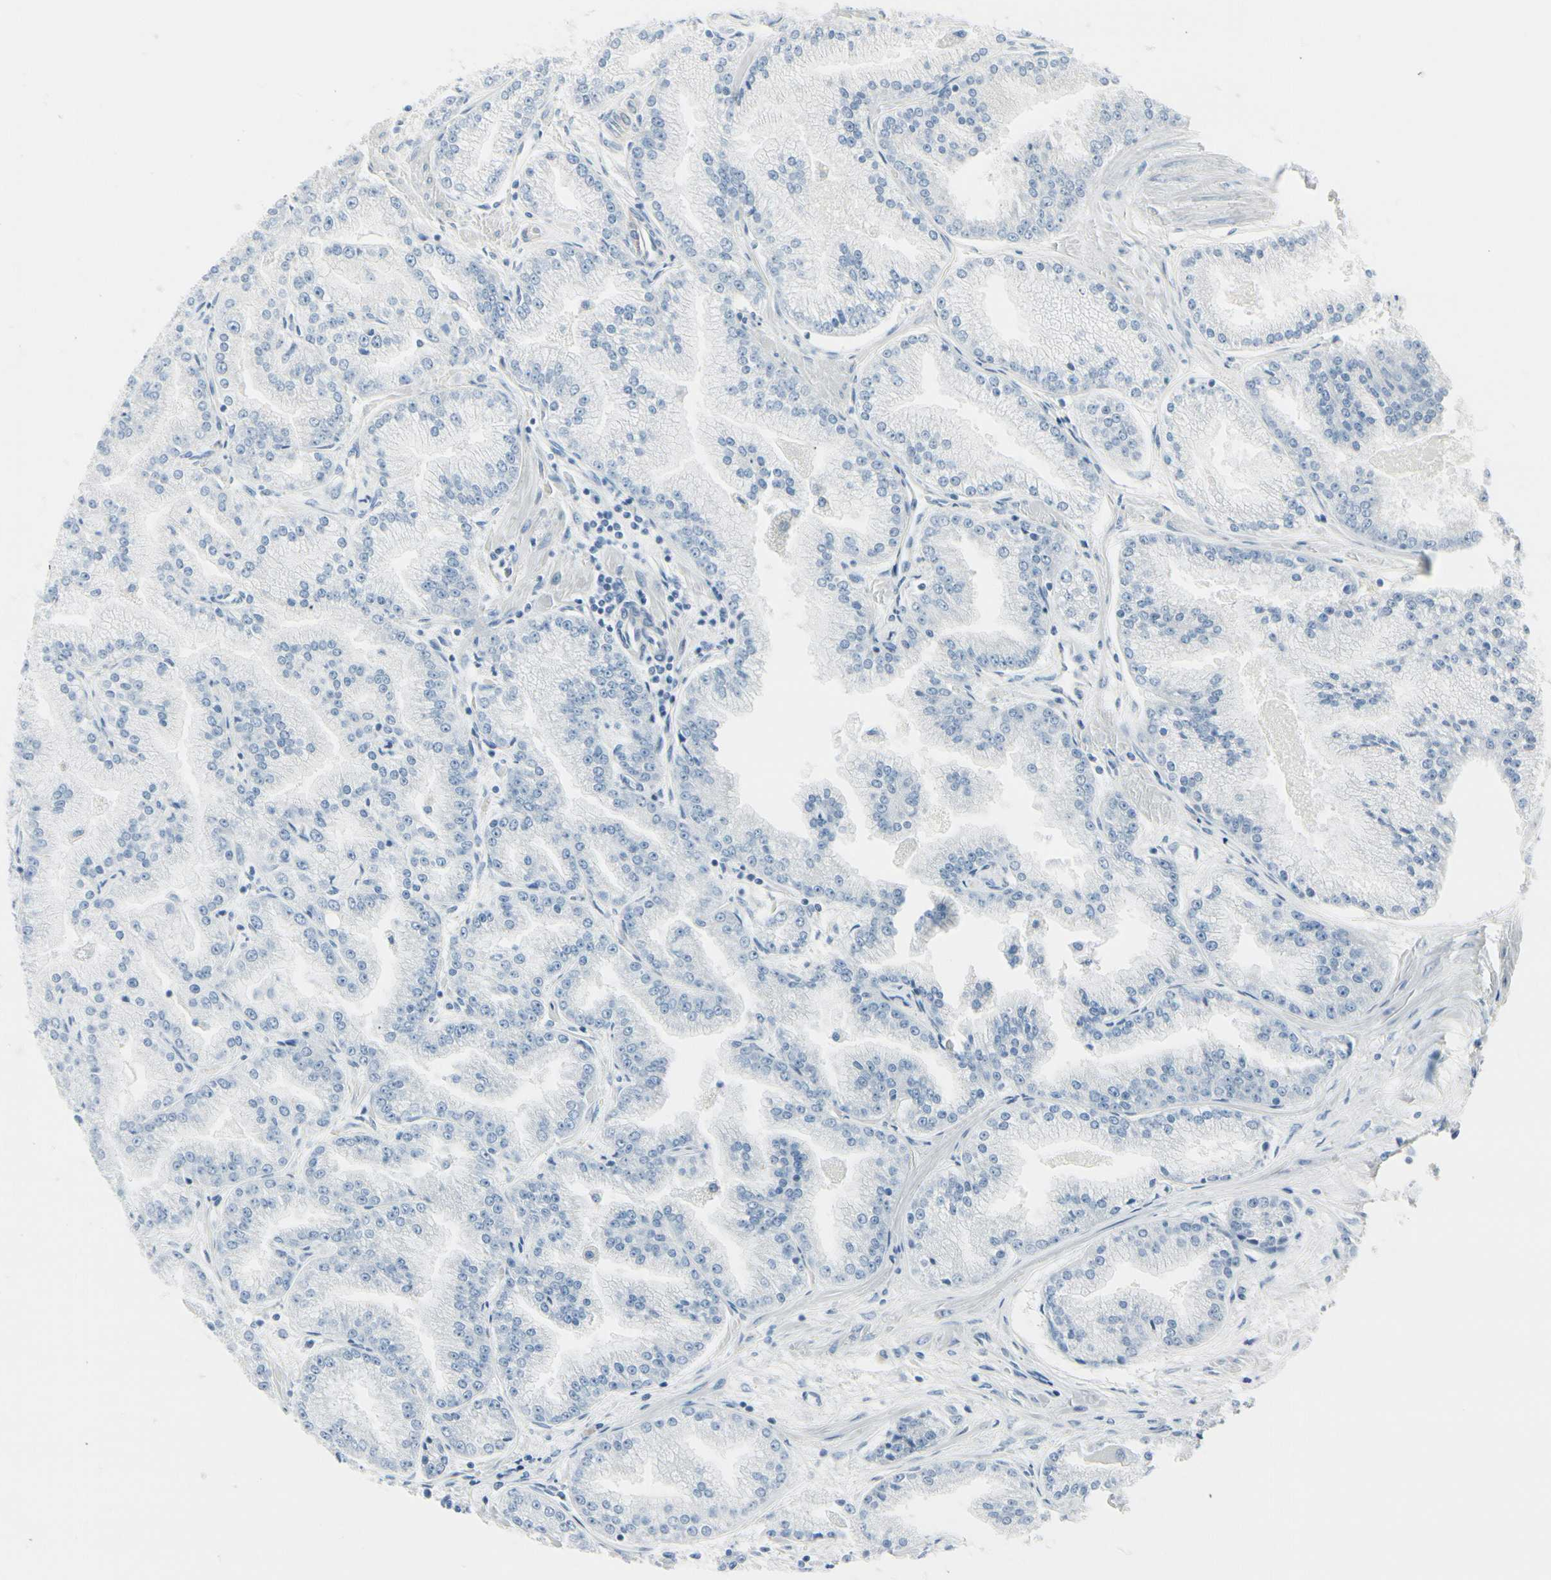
{"staining": {"intensity": "negative", "quantity": "none", "location": "none"}, "tissue": "prostate cancer", "cell_type": "Tumor cells", "image_type": "cancer", "snomed": [{"axis": "morphology", "description": "Adenocarcinoma, High grade"}, {"axis": "topography", "description": "Prostate"}], "caption": "This is an IHC image of human prostate cancer. There is no expression in tumor cells.", "gene": "CDHR5", "patient": {"sex": "male", "age": 61}}